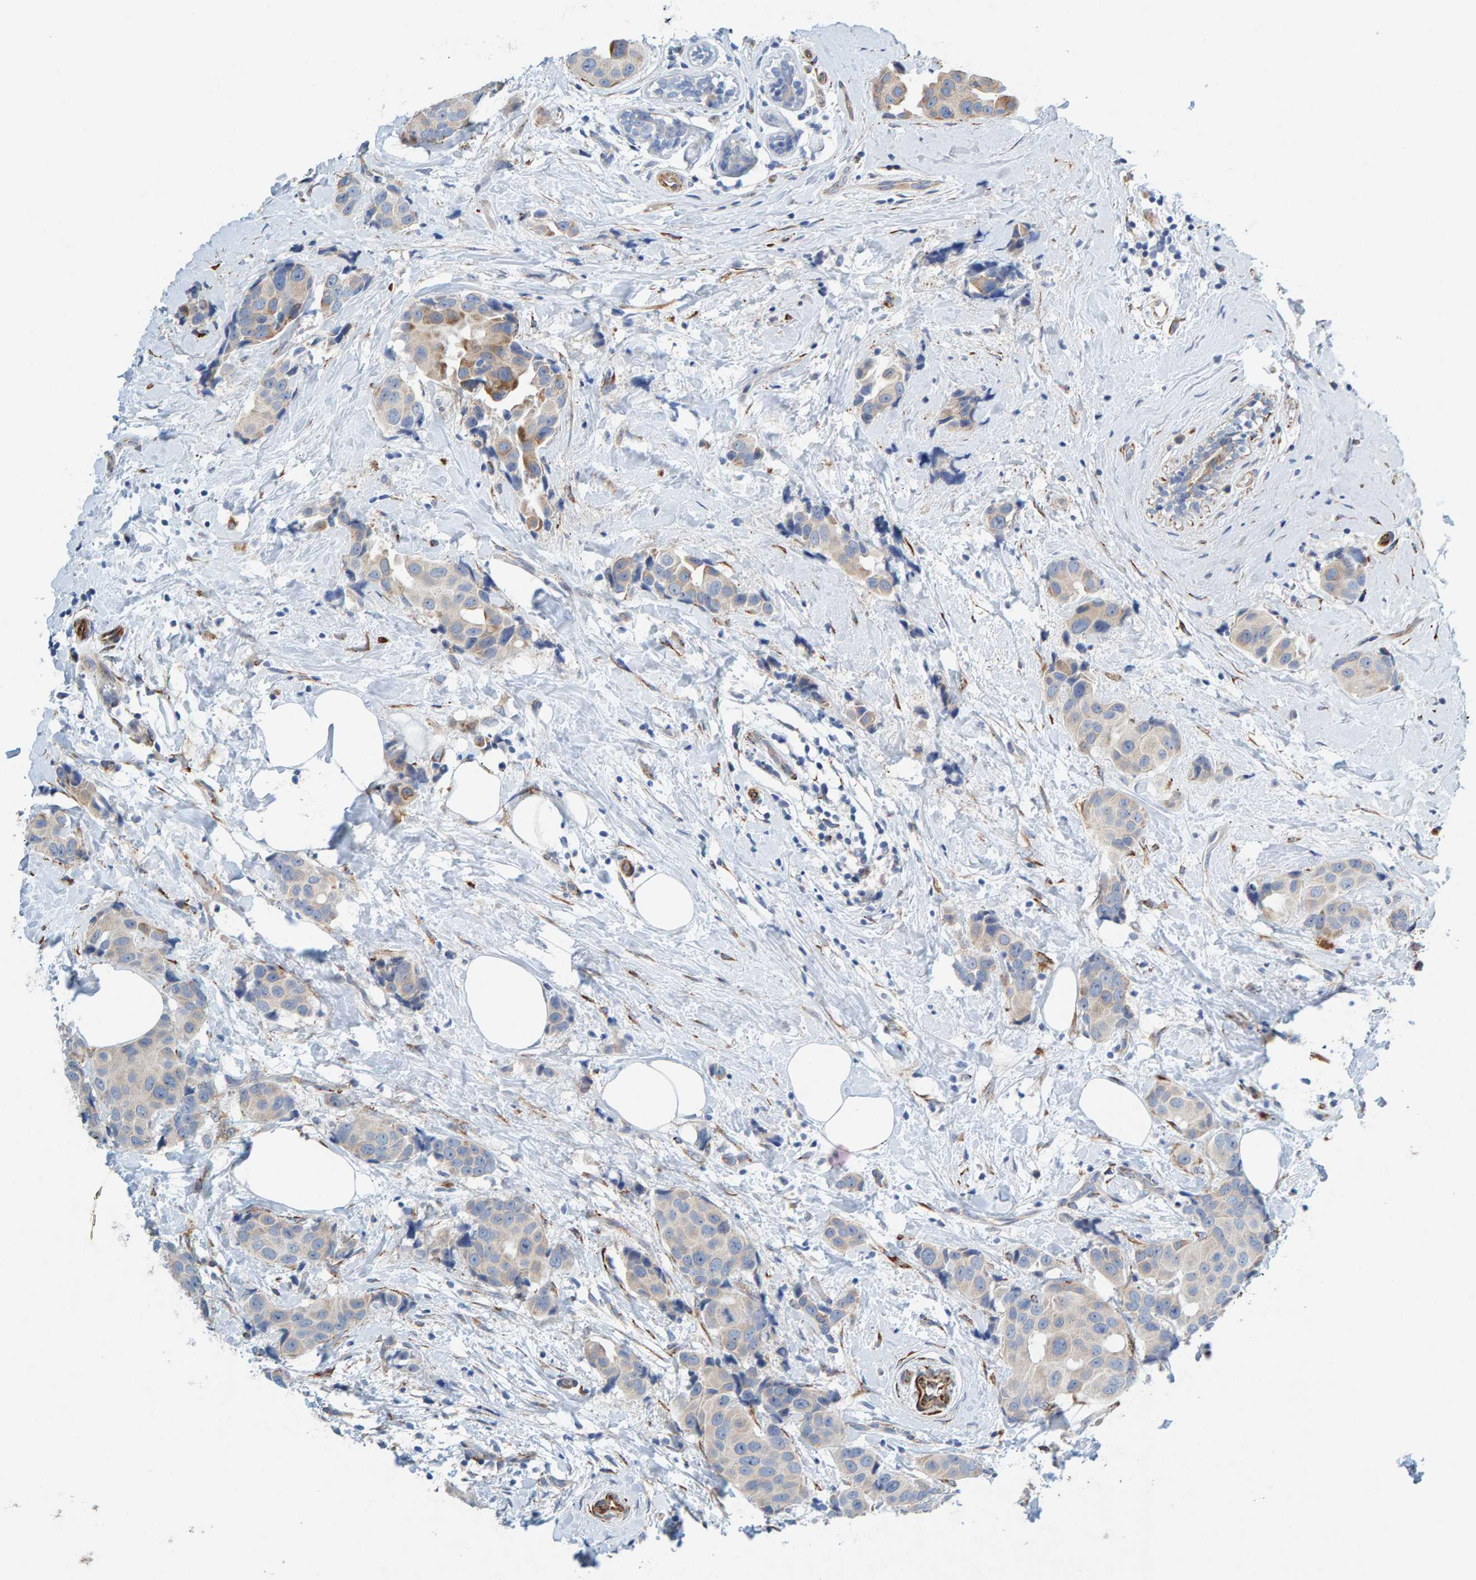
{"staining": {"intensity": "weak", "quantity": "<25%", "location": "cytoplasmic/membranous"}, "tissue": "breast cancer", "cell_type": "Tumor cells", "image_type": "cancer", "snomed": [{"axis": "morphology", "description": "Normal tissue, NOS"}, {"axis": "morphology", "description": "Duct carcinoma"}, {"axis": "topography", "description": "Breast"}], "caption": "DAB (3,3'-diaminobenzidine) immunohistochemical staining of intraductal carcinoma (breast) exhibits no significant expression in tumor cells.", "gene": "MMP16", "patient": {"sex": "female", "age": 39}}